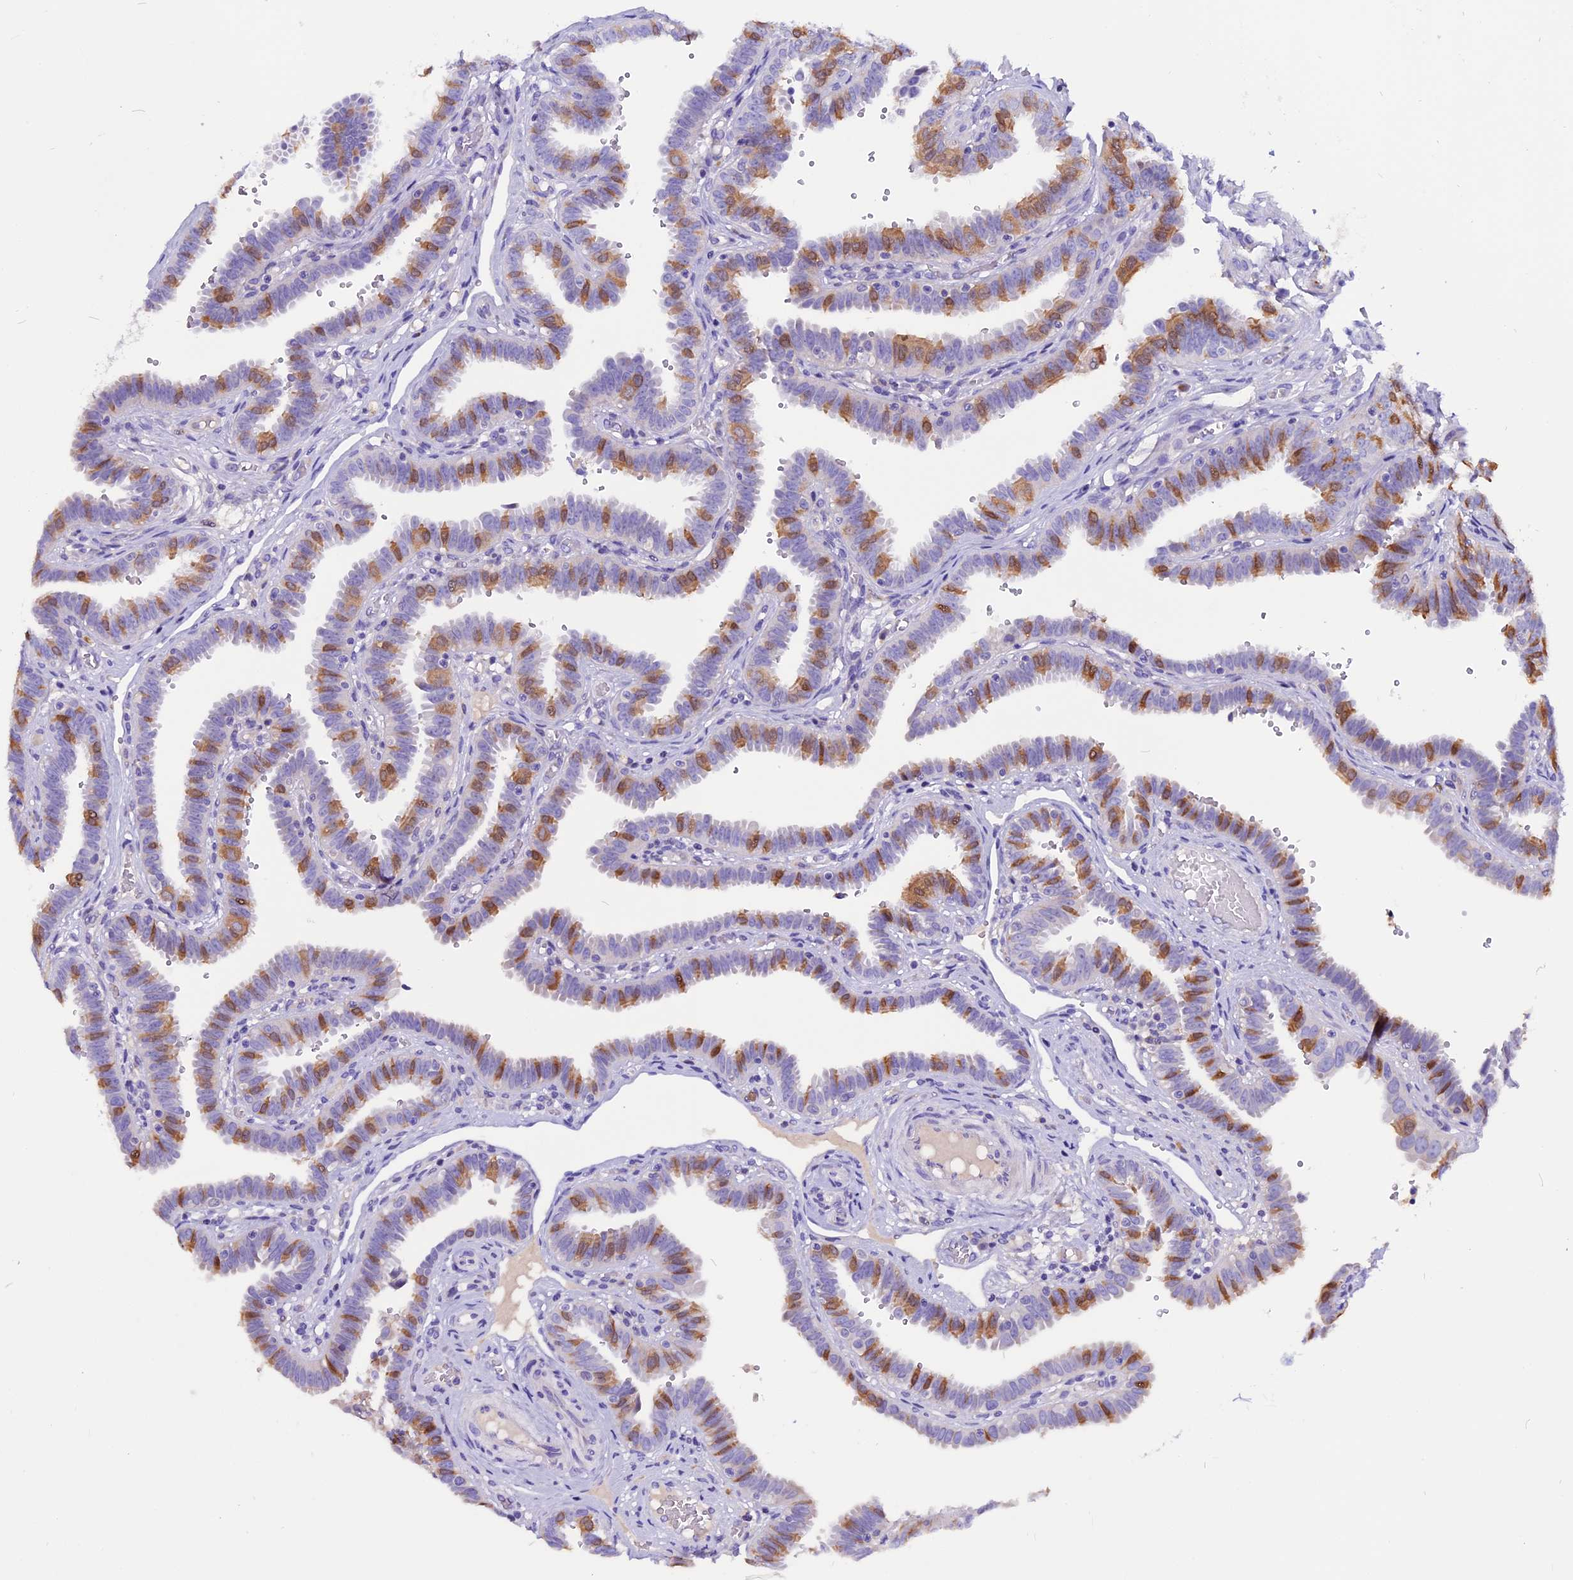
{"staining": {"intensity": "moderate", "quantity": "25%-75%", "location": "cytoplasmic/membranous"}, "tissue": "fallopian tube", "cell_type": "Glandular cells", "image_type": "normal", "snomed": [{"axis": "morphology", "description": "Normal tissue, NOS"}, {"axis": "topography", "description": "Fallopian tube"}], "caption": "IHC (DAB) staining of unremarkable fallopian tube reveals moderate cytoplasmic/membranous protein expression in approximately 25%-75% of glandular cells. The staining was performed using DAB (3,3'-diaminobenzidine) to visualize the protein expression in brown, while the nuclei were stained in blue with hematoxylin (Magnification: 20x).", "gene": "CCBE1", "patient": {"sex": "female", "age": 37}}